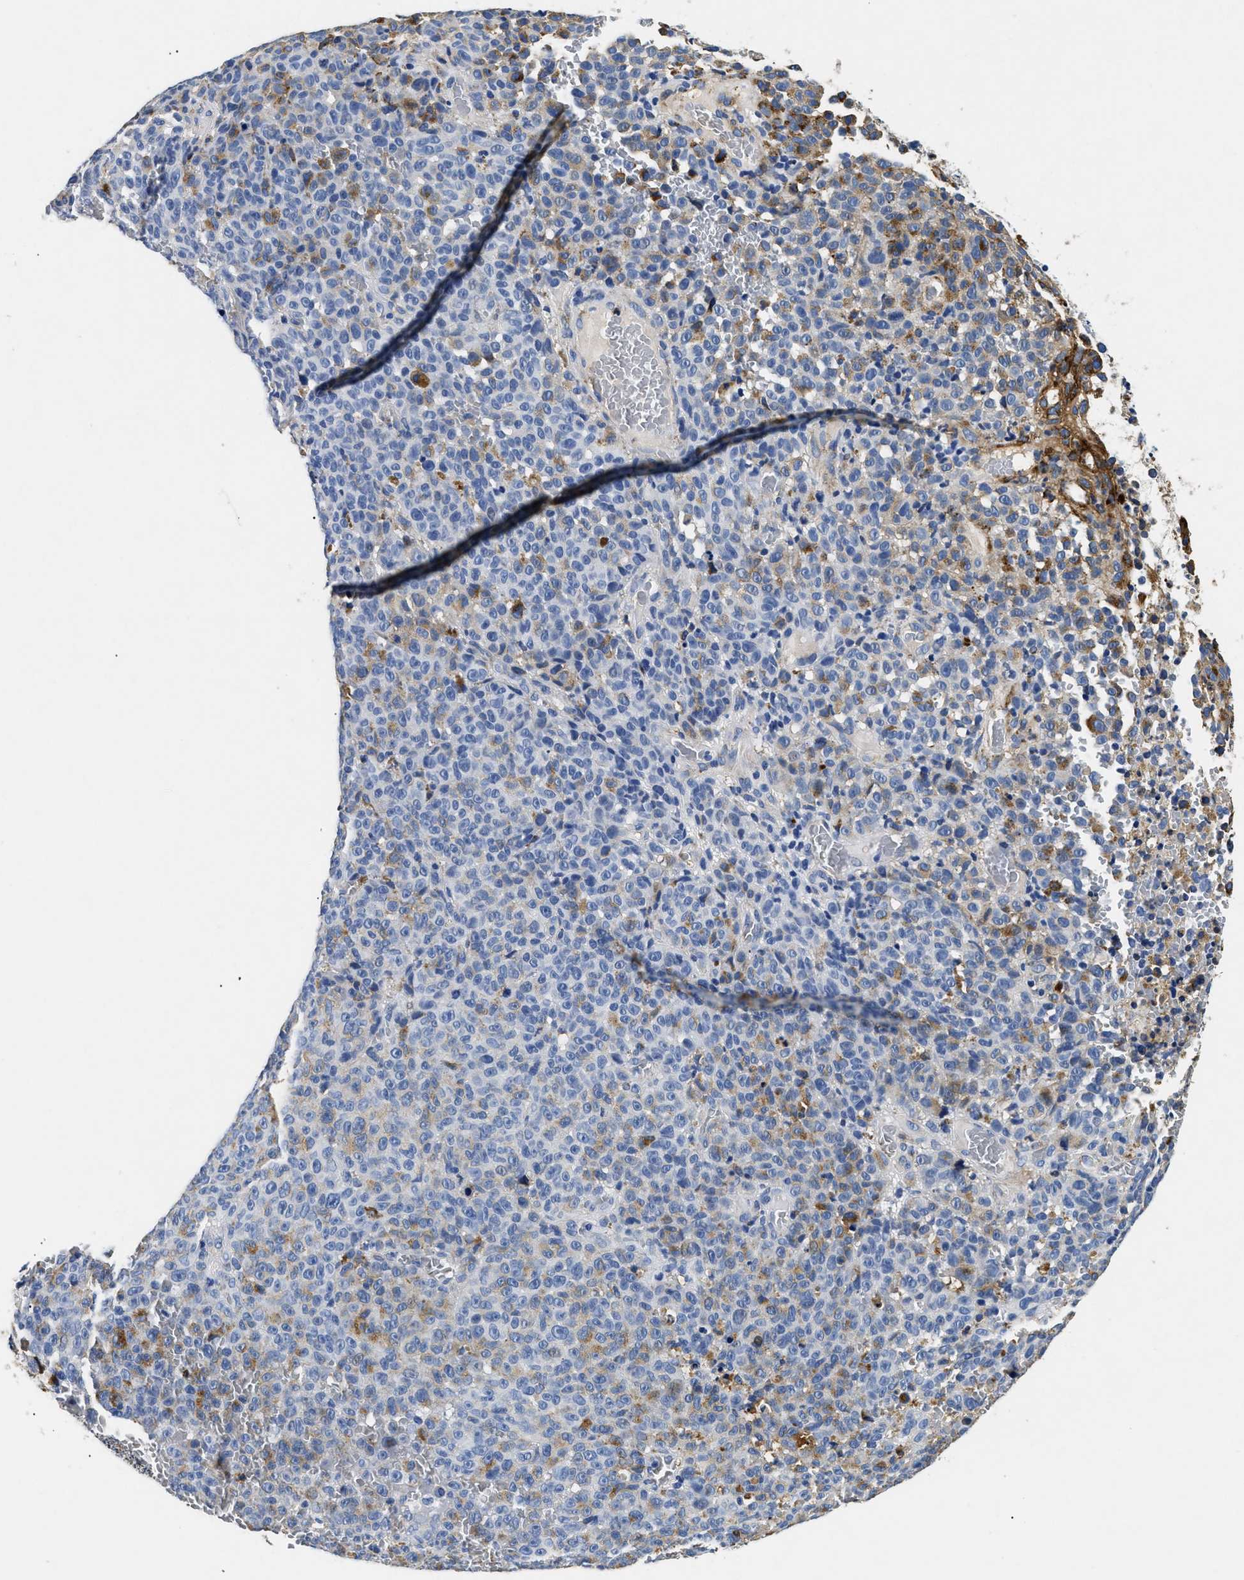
{"staining": {"intensity": "negative", "quantity": "none", "location": "none"}, "tissue": "melanoma", "cell_type": "Tumor cells", "image_type": "cancer", "snomed": [{"axis": "morphology", "description": "Malignant melanoma, NOS"}, {"axis": "topography", "description": "Skin"}], "caption": "A high-resolution image shows IHC staining of malignant melanoma, which reveals no significant expression in tumor cells.", "gene": "LAMA3", "patient": {"sex": "female", "age": 82}}